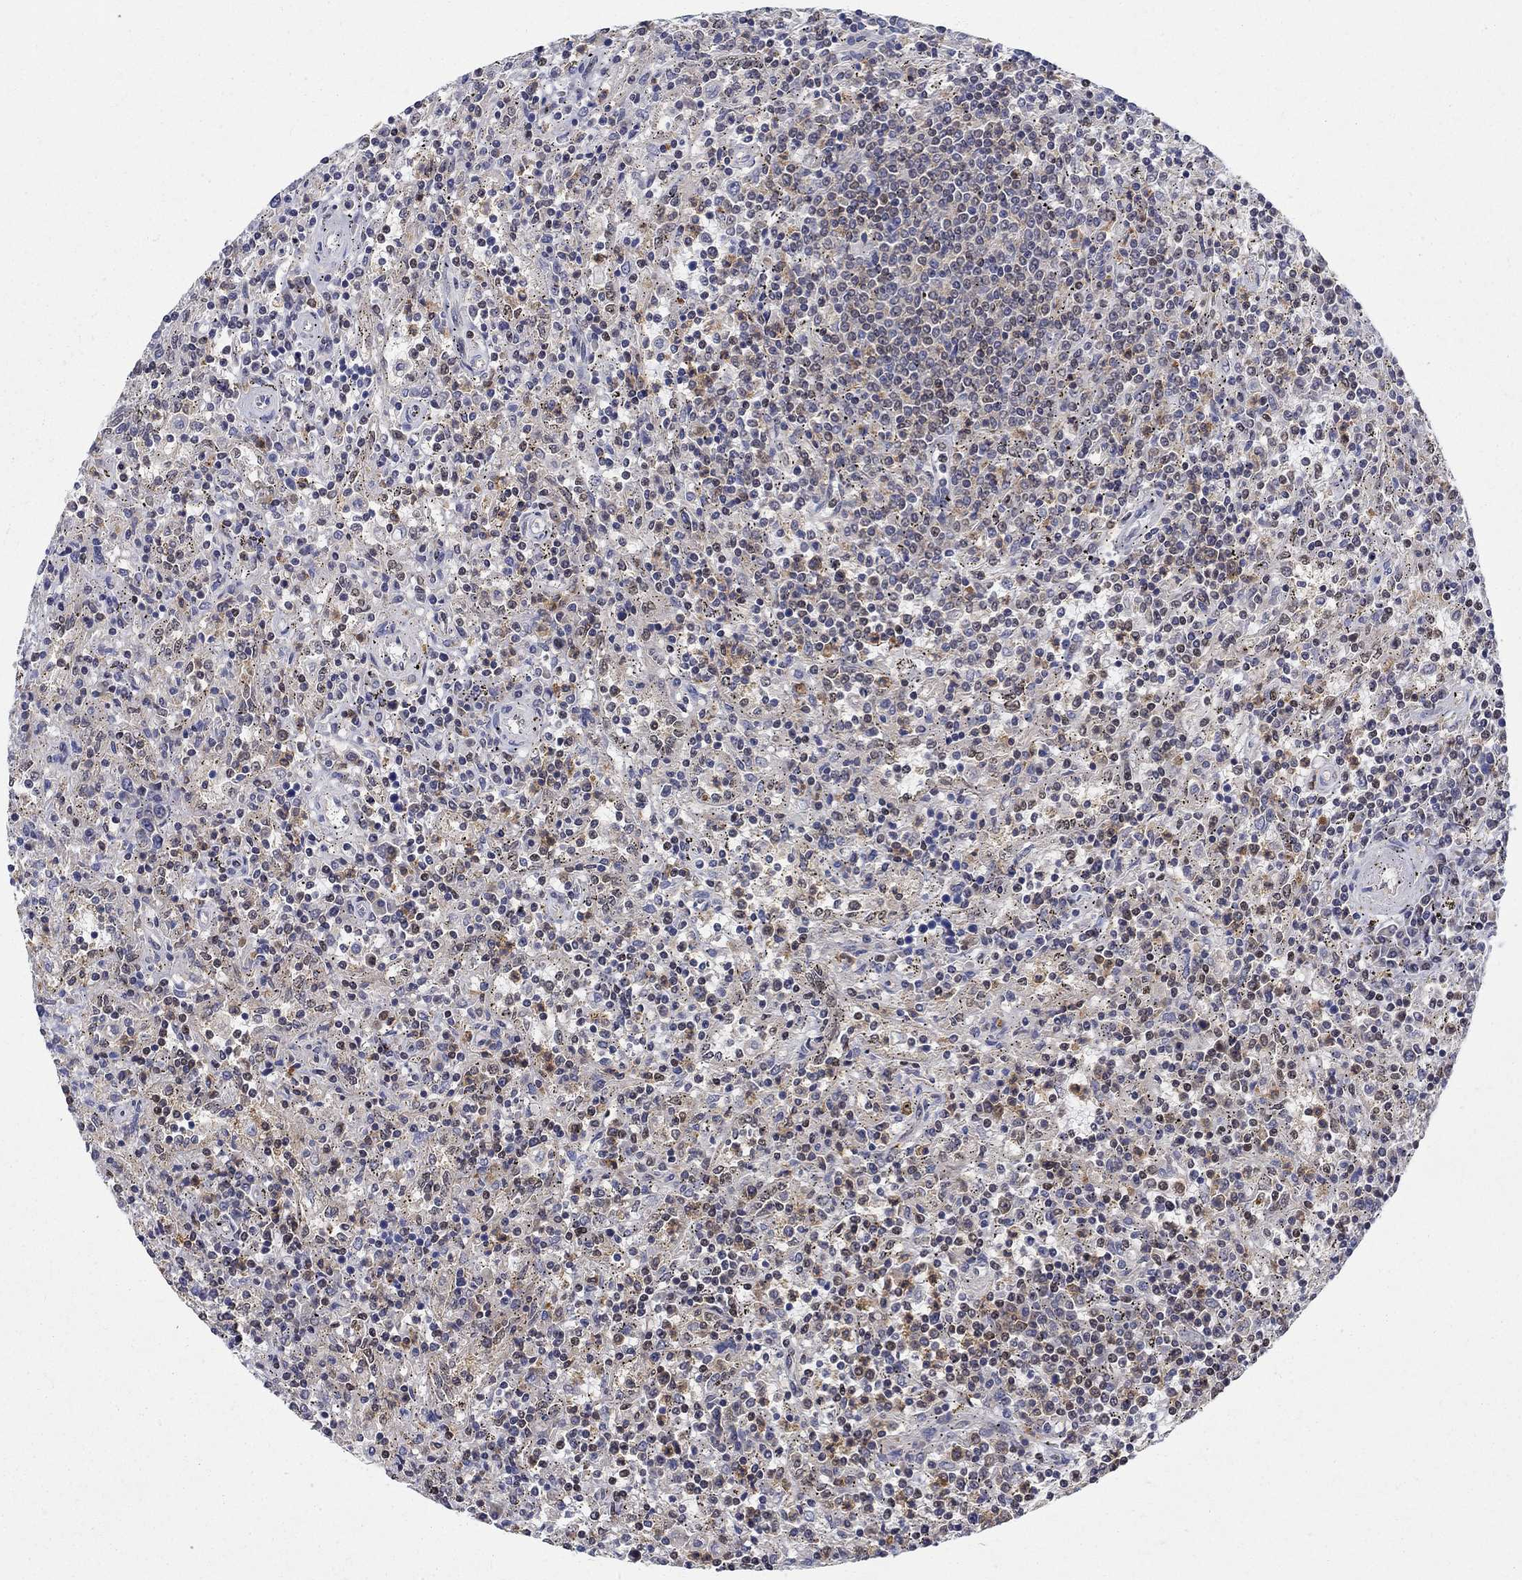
{"staining": {"intensity": "negative", "quantity": "none", "location": "none"}, "tissue": "lymphoma", "cell_type": "Tumor cells", "image_type": "cancer", "snomed": [{"axis": "morphology", "description": "Malignant lymphoma, non-Hodgkin's type, Low grade"}, {"axis": "topography", "description": "Spleen"}], "caption": "Immunohistochemistry micrograph of low-grade malignant lymphoma, non-Hodgkin's type stained for a protein (brown), which demonstrates no positivity in tumor cells. (DAB (3,3'-diaminobenzidine) immunohistochemistry, high magnification).", "gene": "ZNF594", "patient": {"sex": "male", "age": 62}}